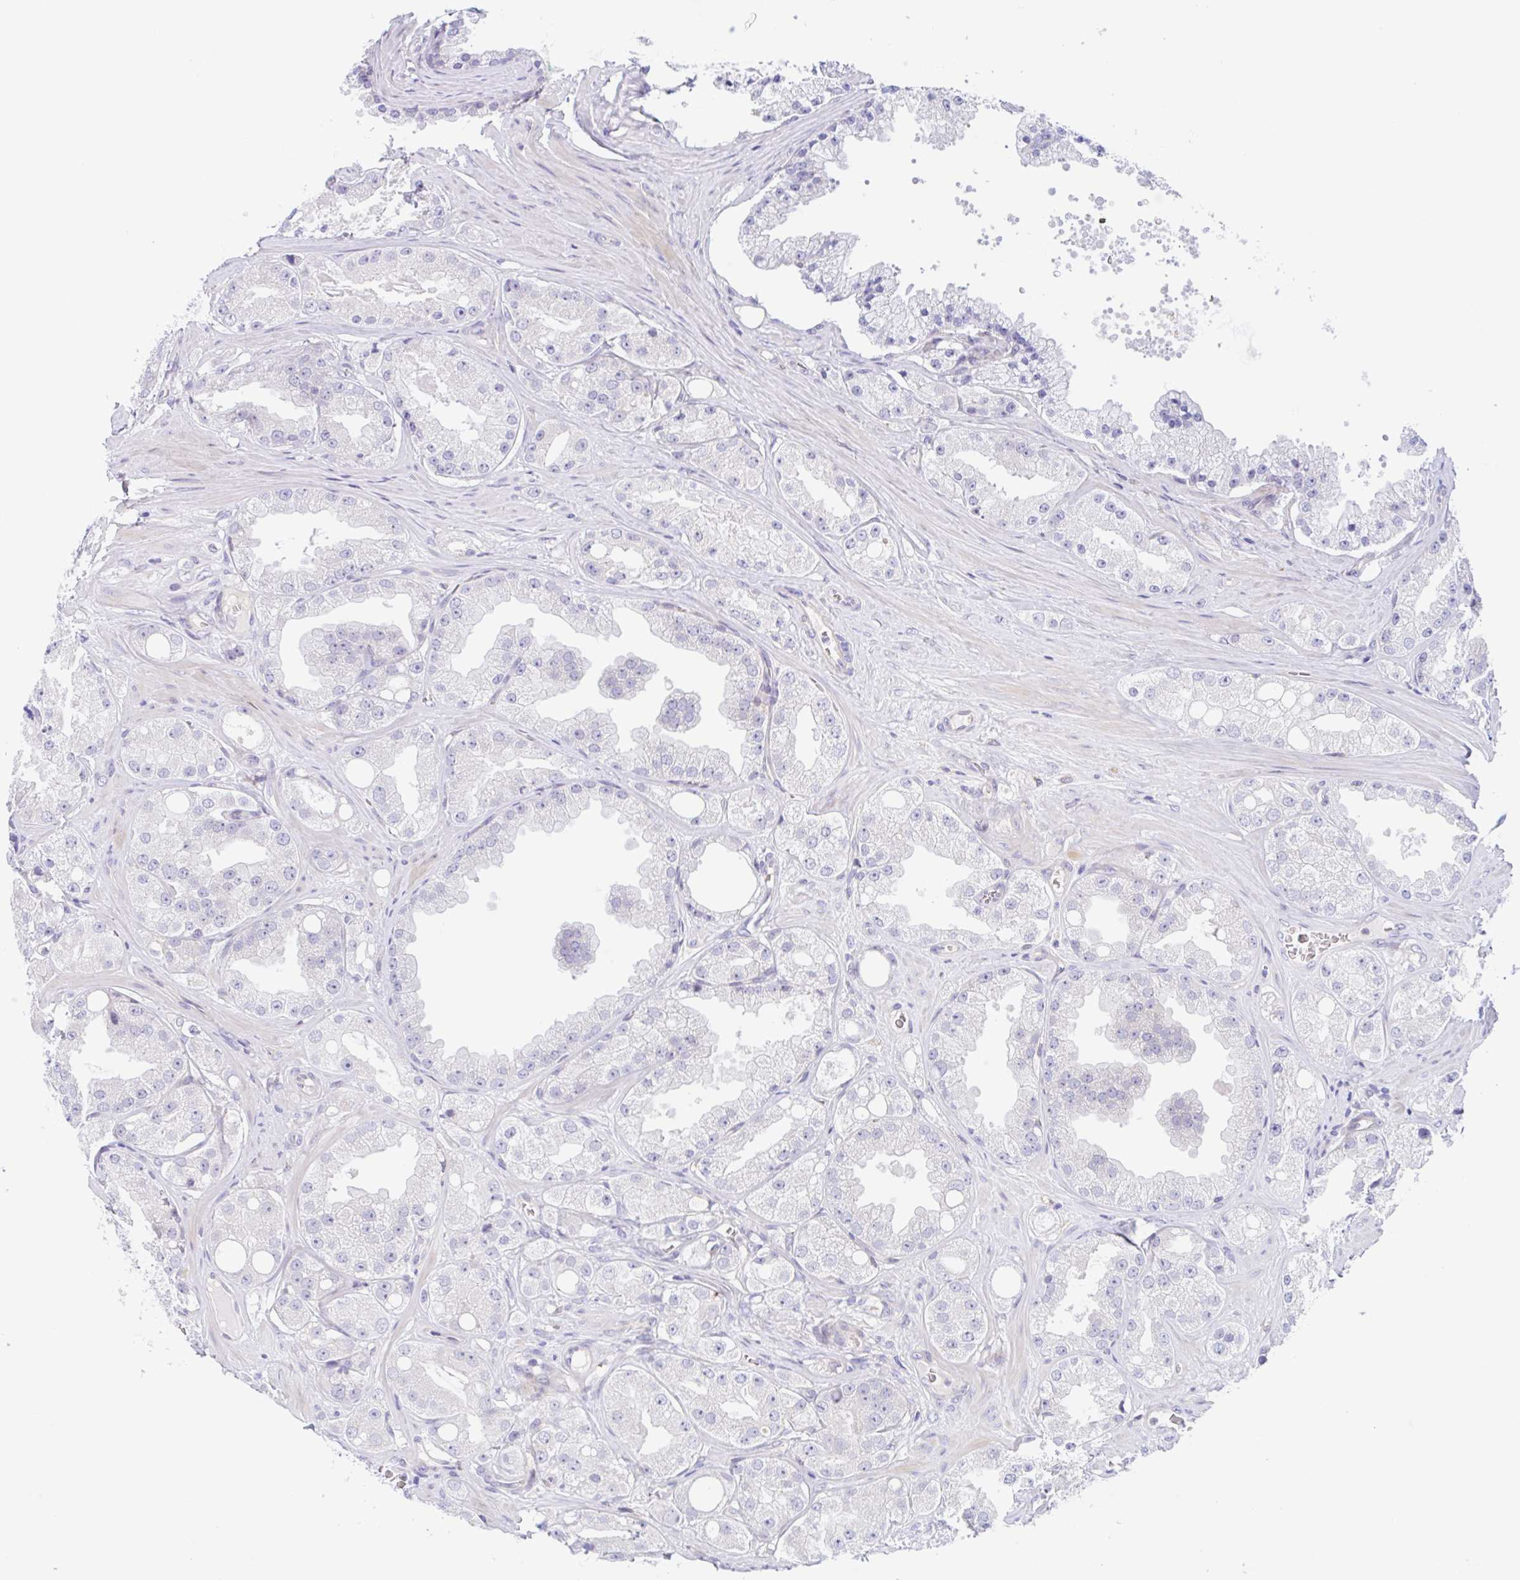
{"staining": {"intensity": "negative", "quantity": "none", "location": "none"}, "tissue": "prostate cancer", "cell_type": "Tumor cells", "image_type": "cancer", "snomed": [{"axis": "morphology", "description": "Adenocarcinoma, High grade"}, {"axis": "topography", "description": "Prostate"}], "caption": "DAB immunohistochemical staining of human prostate high-grade adenocarcinoma demonstrates no significant positivity in tumor cells.", "gene": "TMEM86A", "patient": {"sex": "male", "age": 66}}